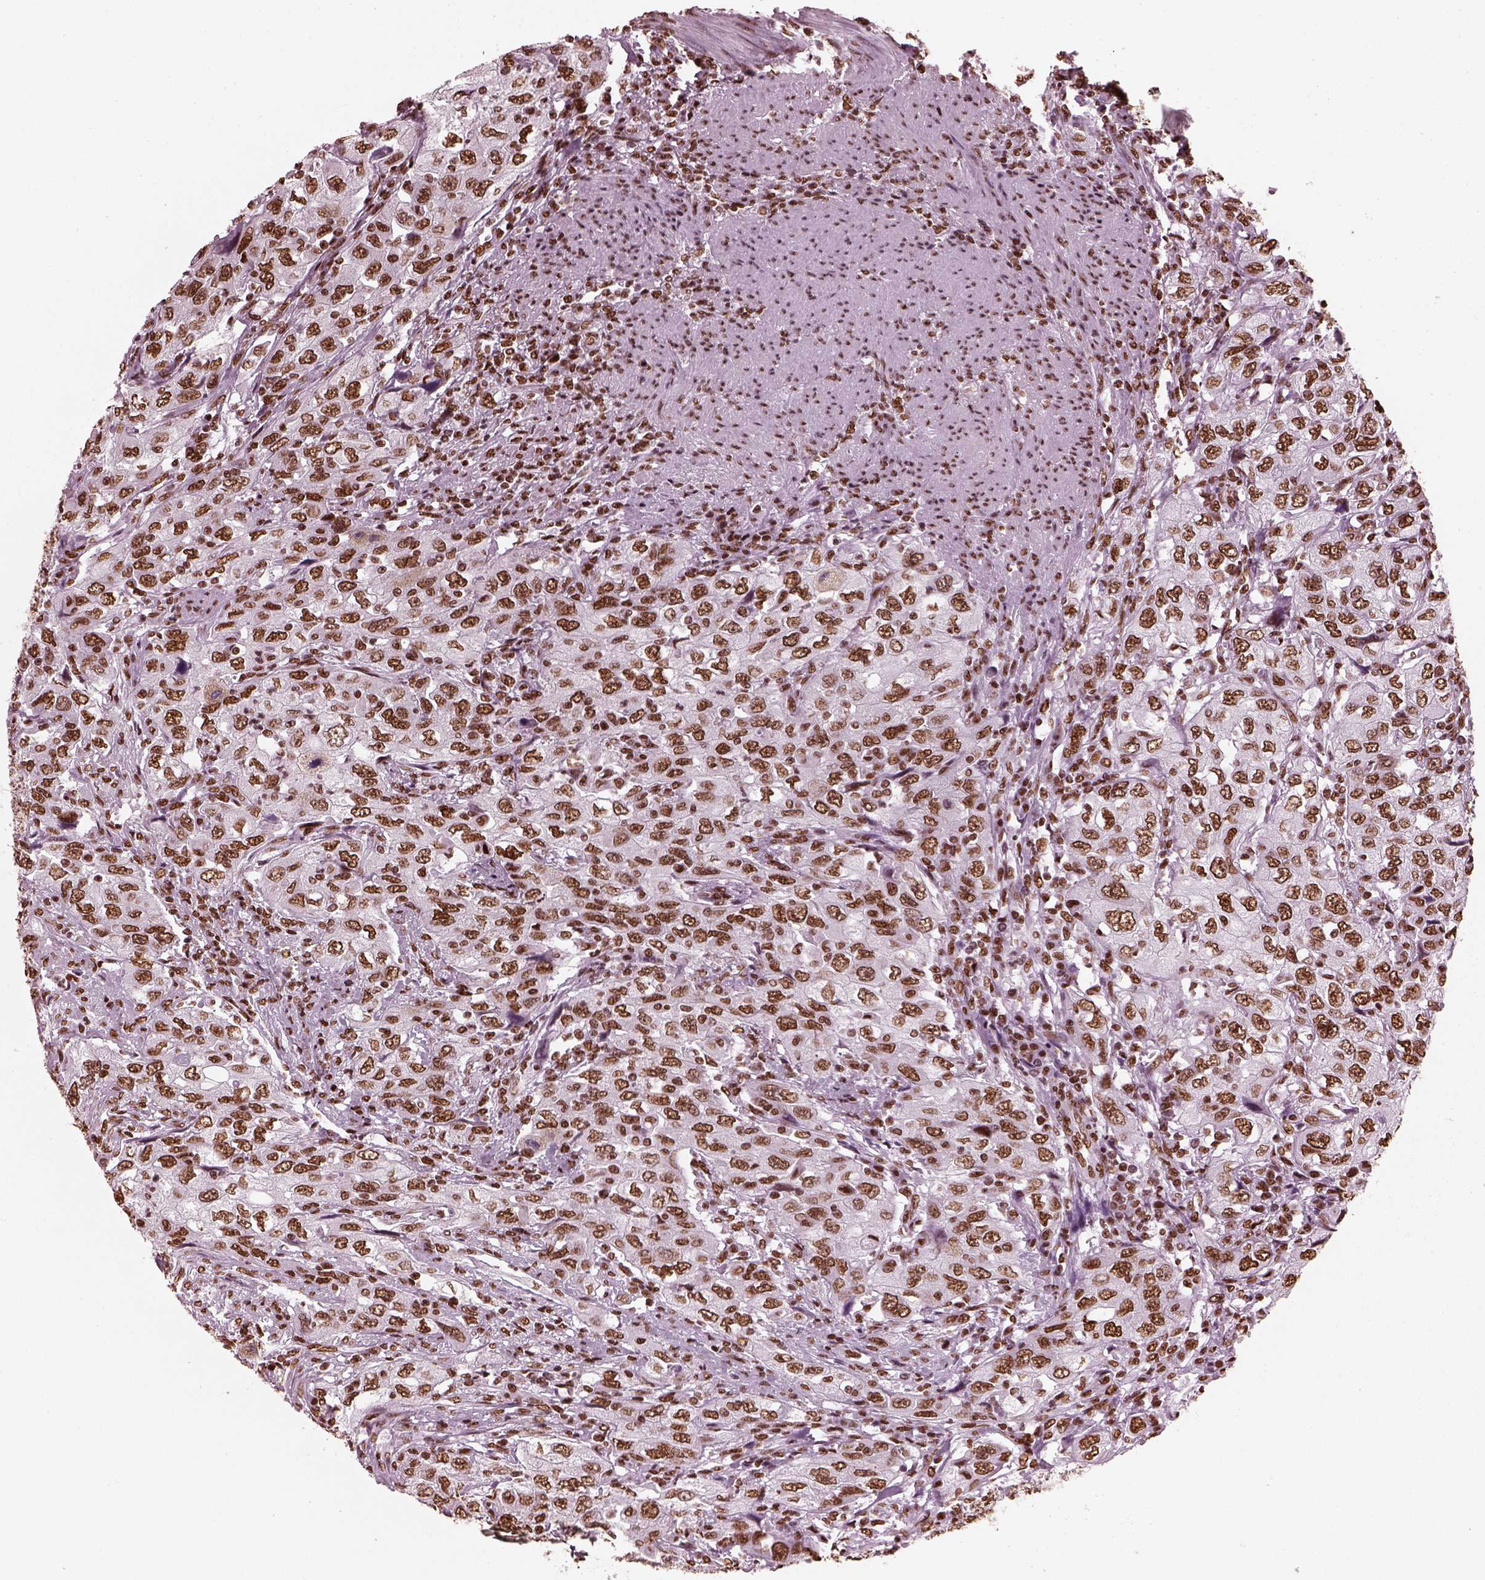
{"staining": {"intensity": "moderate", "quantity": ">75%", "location": "nuclear"}, "tissue": "urothelial cancer", "cell_type": "Tumor cells", "image_type": "cancer", "snomed": [{"axis": "morphology", "description": "Urothelial carcinoma, High grade"}, {"axis": "topography", "description": "Urinary bladder"}], "caption": "Human high-grade urothelial carcinoma stained for a protein (brown) demonstrates moderate nuclear positive expression in about >75% of tumor cells.", "gene": "CBFA2T3", "patient": {"sex": "male", "age": 76}}